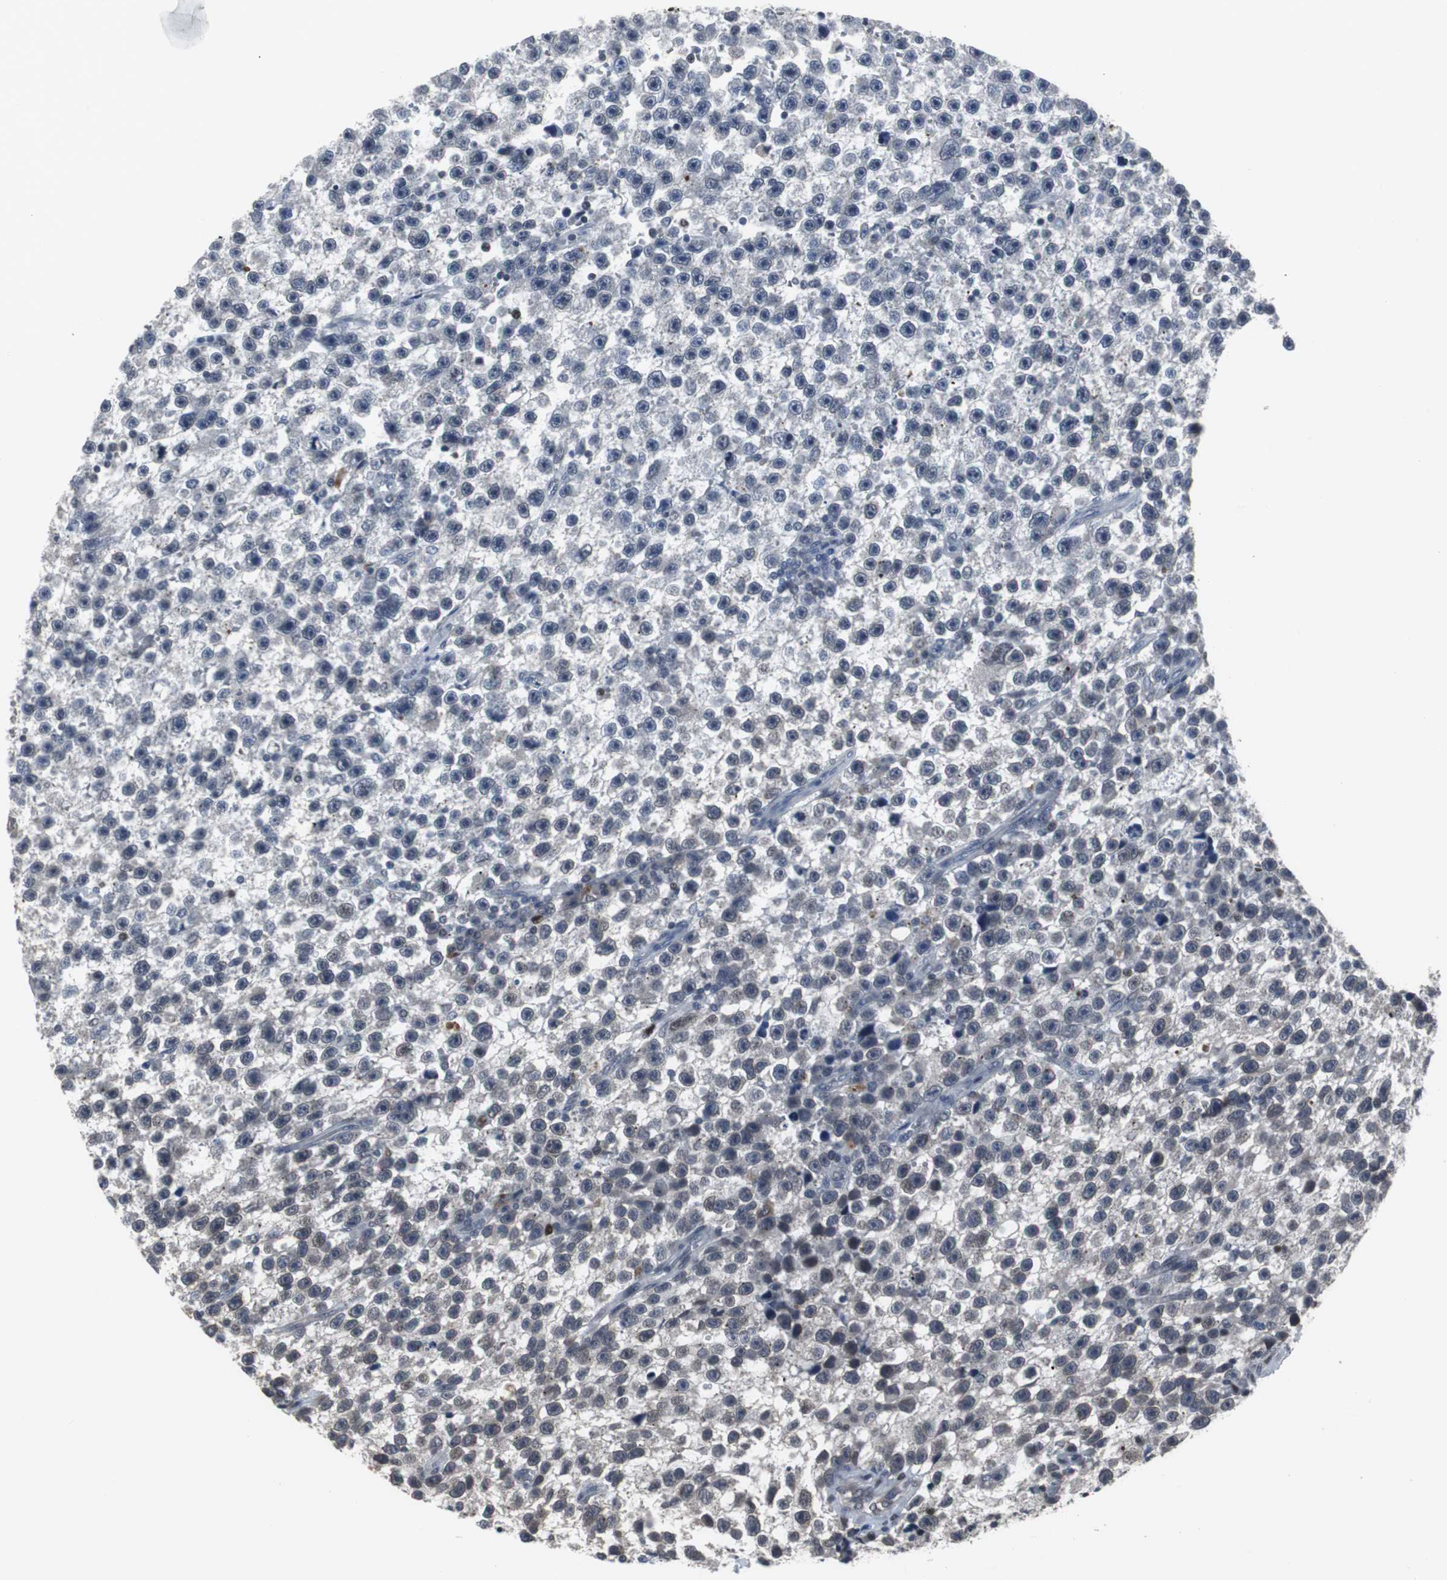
{"staining": {"intensity": "moderate", "quantity": "<25%", "location": "cytoplasmic/membranous"}, "tissue": "testis cancer", "cell_type": "Tumor cells", "image_type": "cancer", "snomed": [{"axis": "morphology", "description": "Seminoma, NOS"}, {"axis": "topography", "description": "Testis"}], "caption": "Seminoma (testis) stained with DAB immunohistochemistry (IHC) demonstrates low levels of moderate cytoplasmic/membranous positivity in about <25% of tumor cells.", "gene": "FOXP4", "patient": {"sex": "male", "age": 33}}